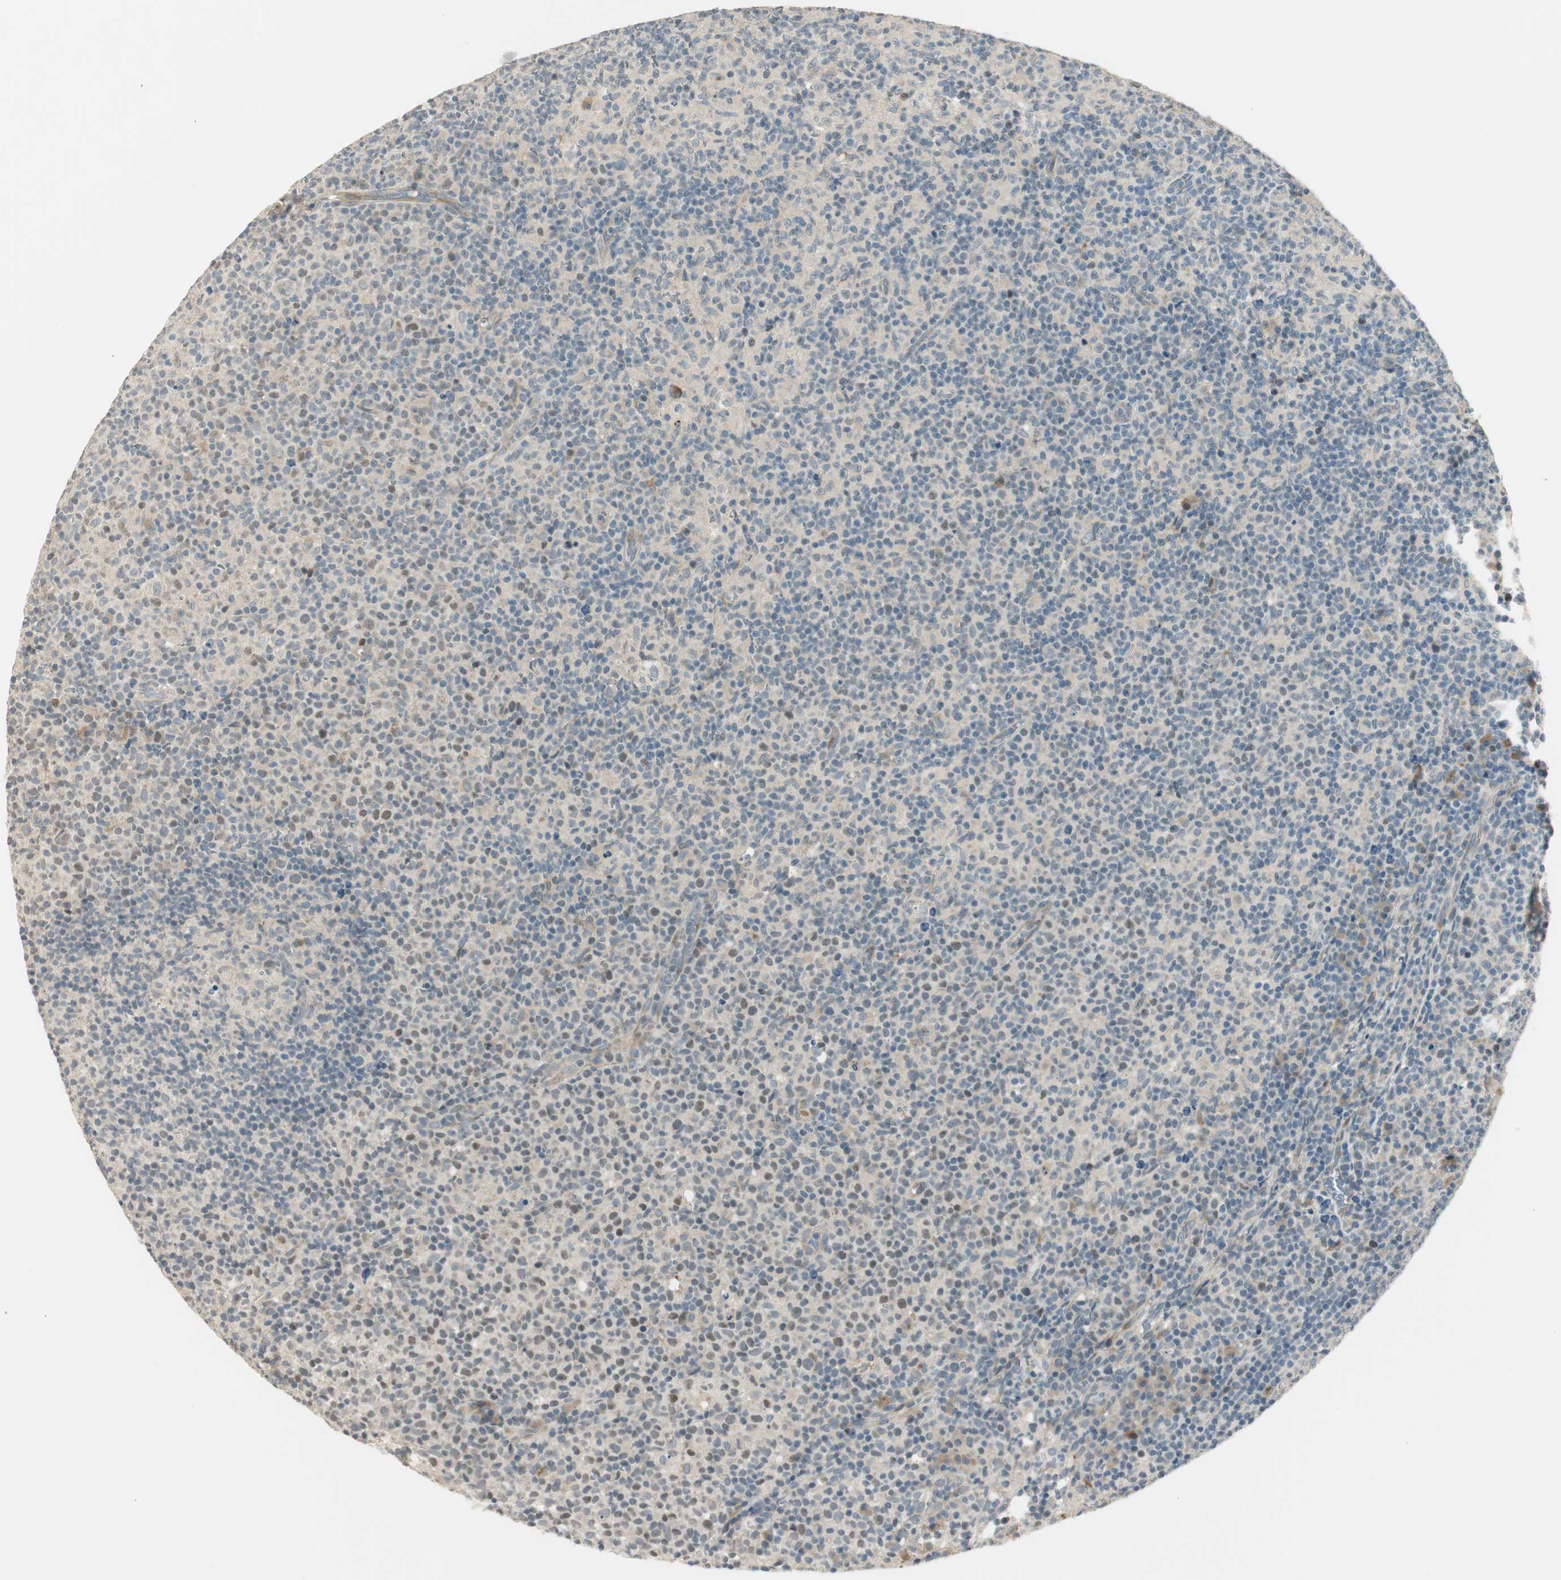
{"staining": {"intensity": "weak", "quantity": "25%-75%", "location": "cytoplasmic/membranous,nuclear"}, "tissue": "lymph node", "cell_type": "Germinal center cells", "image_type": "normal", "snomed": [{"axis": "morphology", "description": "Normal tissue, NOS"}, {"axis": "morphology", "description": "Inflammation, NOS"}, {"axis": "topography", "description": "Lymph node"}], "caption": "Germinal center cells show low levels of weak cytoplasmic/membranous,nuclear positivity in about 25%-75% of cells in benign lymph node.", "gene": "PCDHB15", "patient": {"sex": "male", "age": 55}}